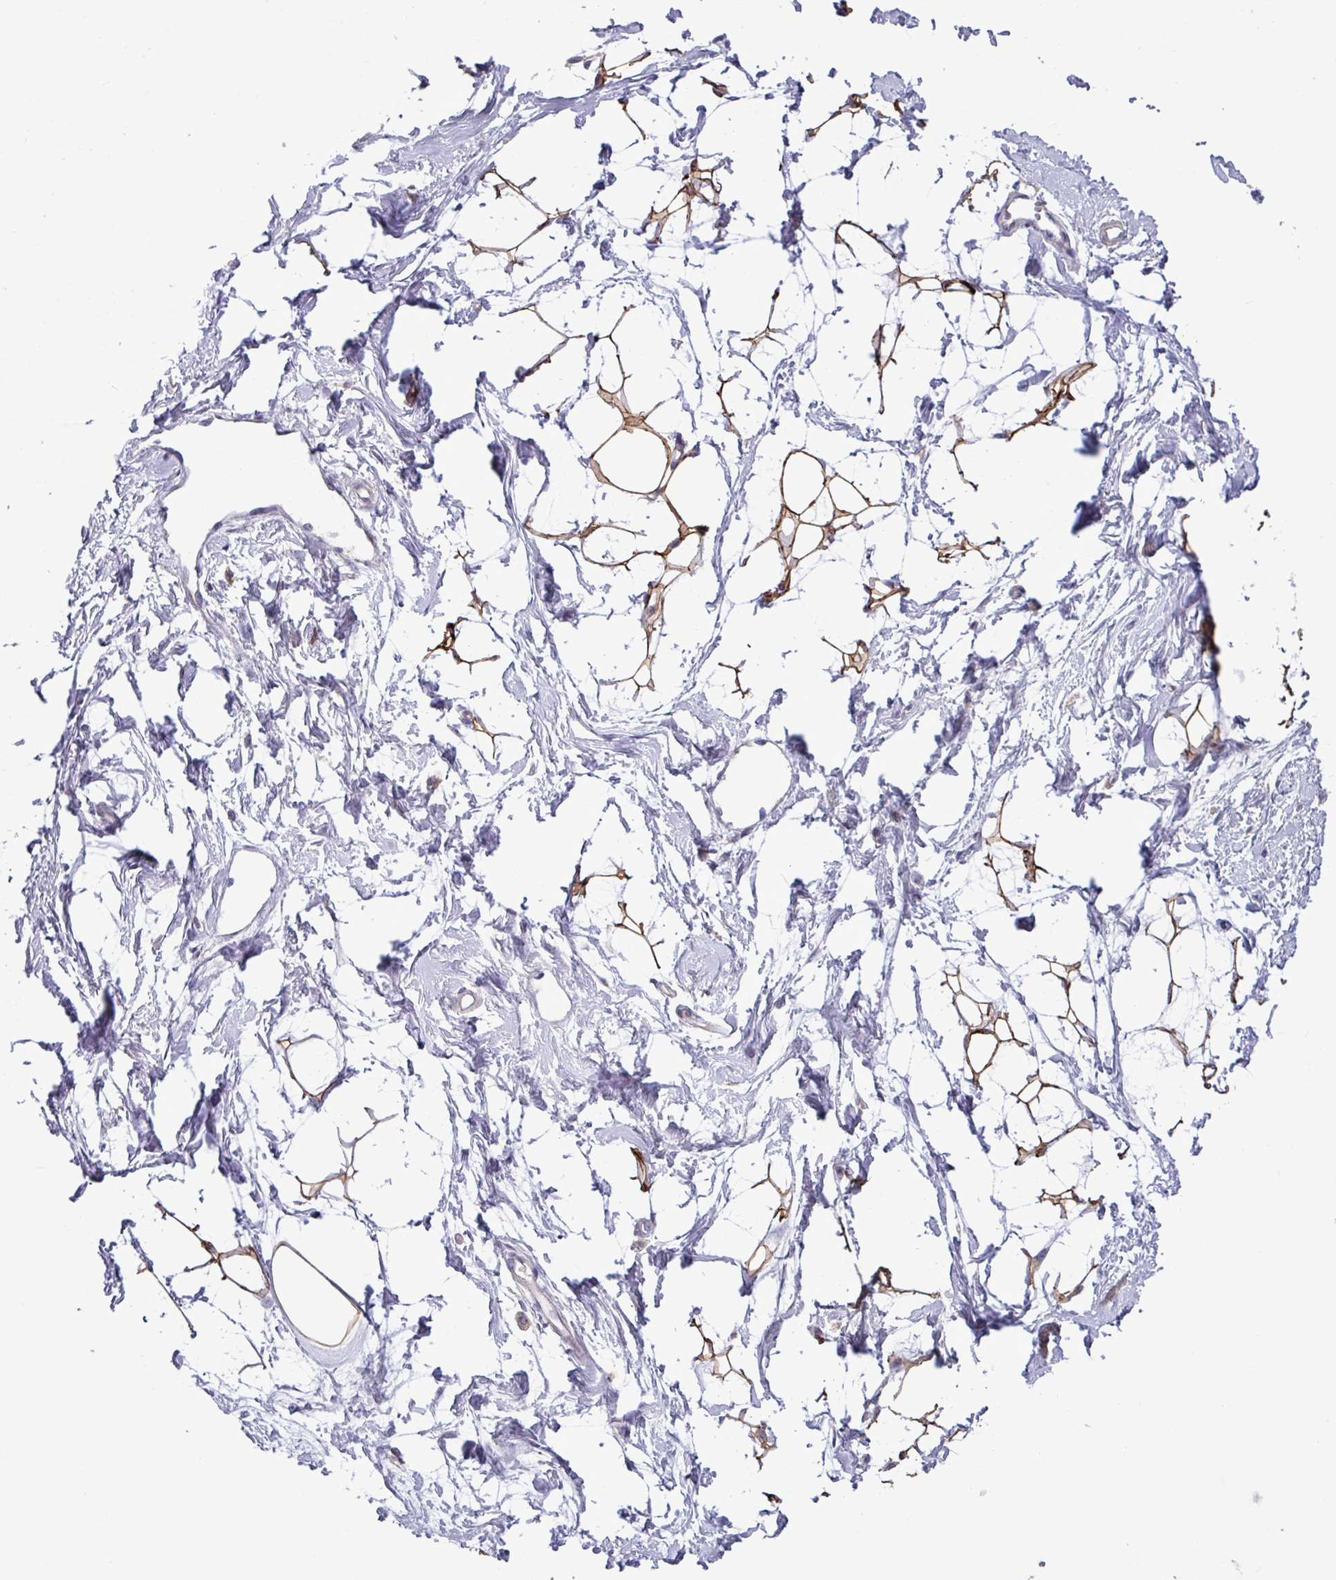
{"staining": {"intensity": "moderate", "quantity": ">75%", "location": "cytoplasmic/membranous"}, "tissue": "breast", "cell_type": "Adipocytes", "image_type": "normal", "snomed": [{"axis": "morphology", "description": "Normal tissue, NOS"}, {"axis": "topography", "description": "Breast"}], "caption": "Breast stained for a protein (brown) demonstrates moderate cytoplasmic/membranous positive positivity in approximately >75% of adipocytes.", "gene": "TNFSF12", "patient": {"sex": "female", "age": 45}}